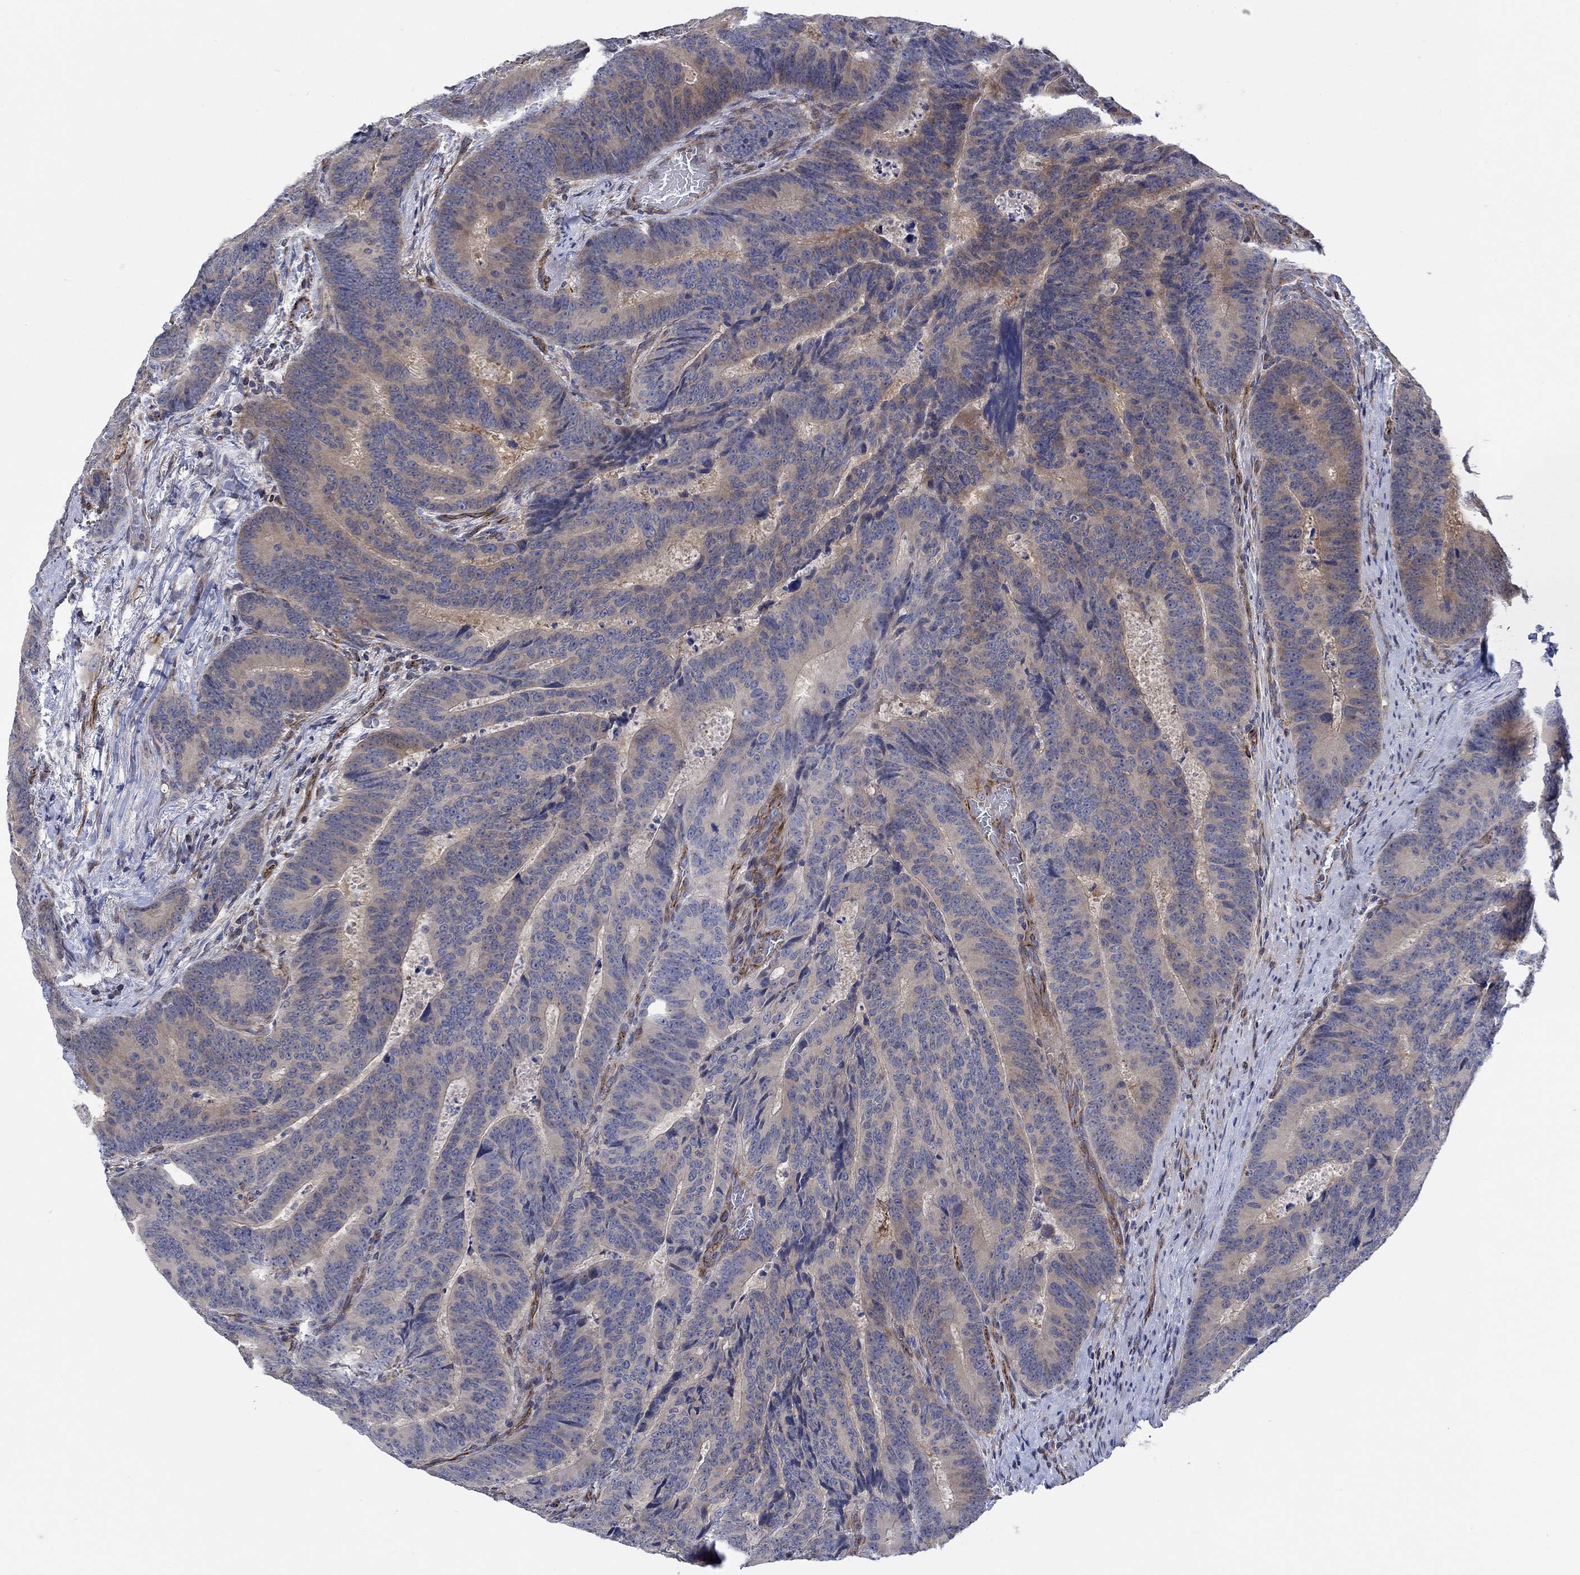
{"staining": {"intensity": "weak", "quantity": "25%-75%", "location": "cytoplasmic/membranous"}, "tissue": "colorectal cancer", "cell_type": "Tumor cells", "image_type": "cancer", "snomed": [{"axis": "morphology", "description": "Adenocarcinoma, NOS"}, {"axis": "topography", "description": "Colon"}], "caption": "High-power microscopy captured an immunohistochemistry (IHC) histopathology image of colorectal cancer, revealing weak cytoplasmic/membranous staining in about 25%-75% of tumor cells.", "gene": "CAMK1D", "patient": {"sex": "female", "age": 82}}